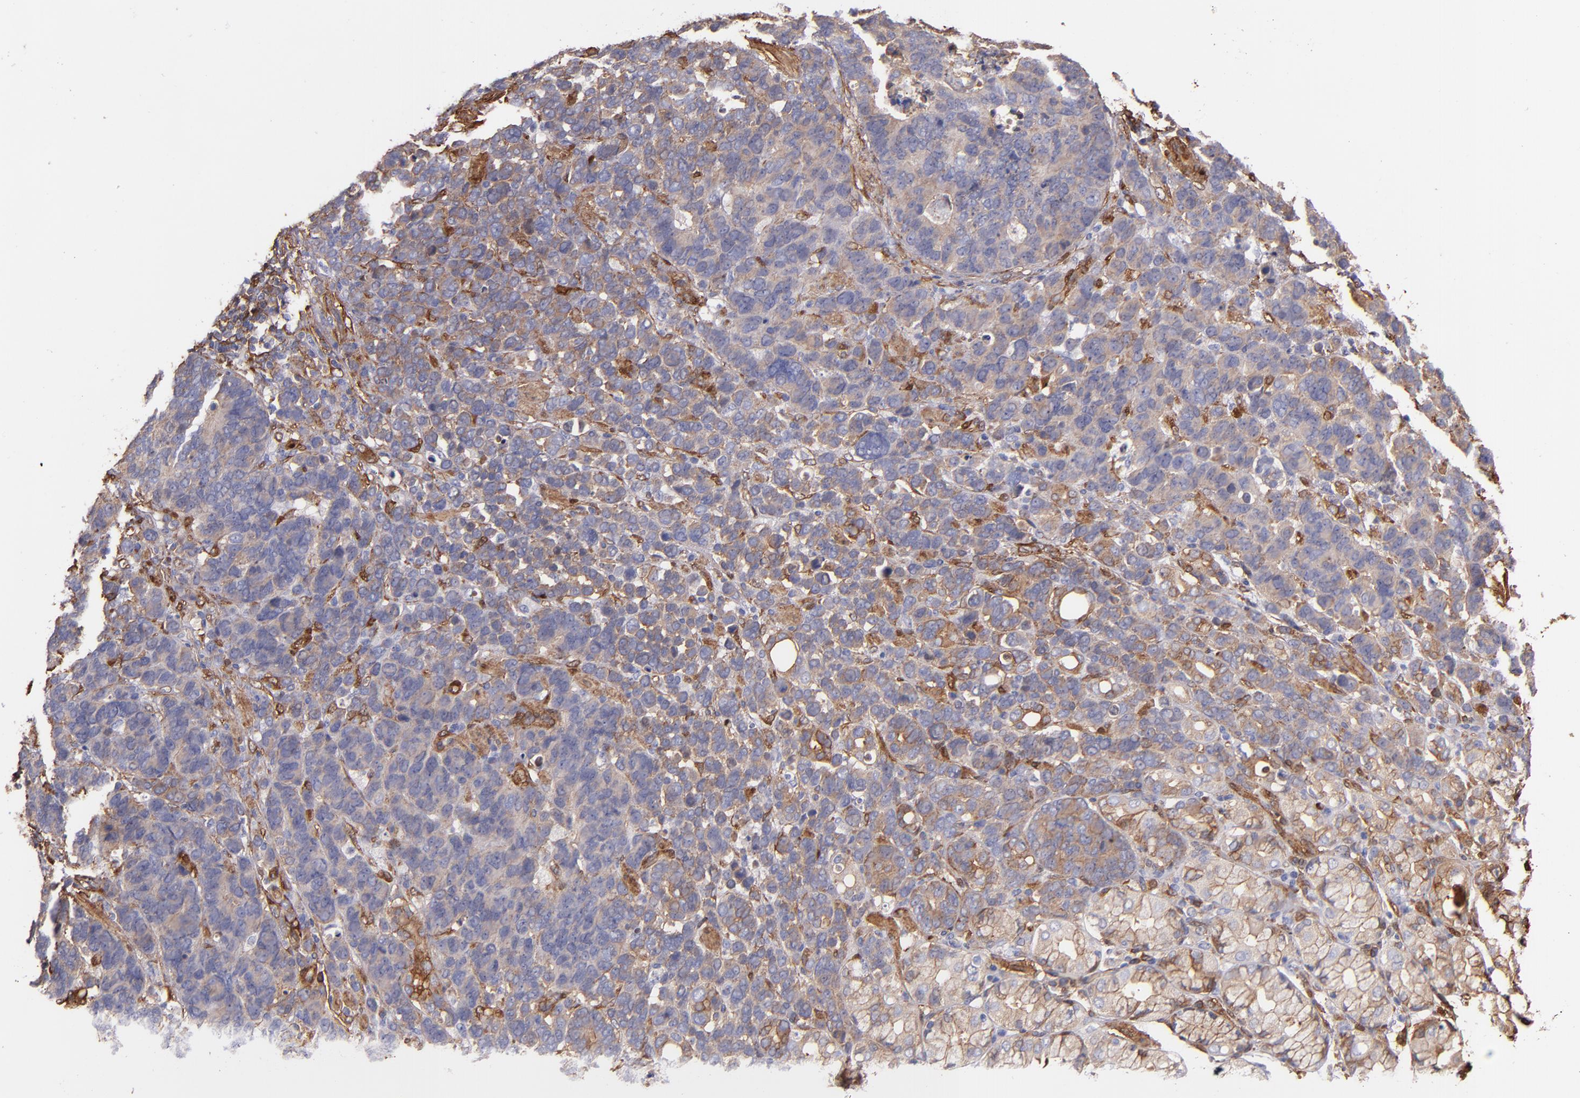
{"staining": {"intensity": "weak", "quantity": "25%-75%", "location": "cytoplasmic/membranous"}, "tissue": "stomach cancer", "cell_type": "Tumor cells", "image_type": "cancer", "snomed": [{"axis": "morphology", "description": "Adenocarcinoma, NOS"}, {"axis": "topography", "description": "Stomach, upper"}], "caption": "Tumor cells exhibit low levels of weak cytoplasmic/membranous positivity in about 25%-75% of cells in human stomach cancer.", "gene": "VCL", "patient": {"sex": "male", "age": 71}}